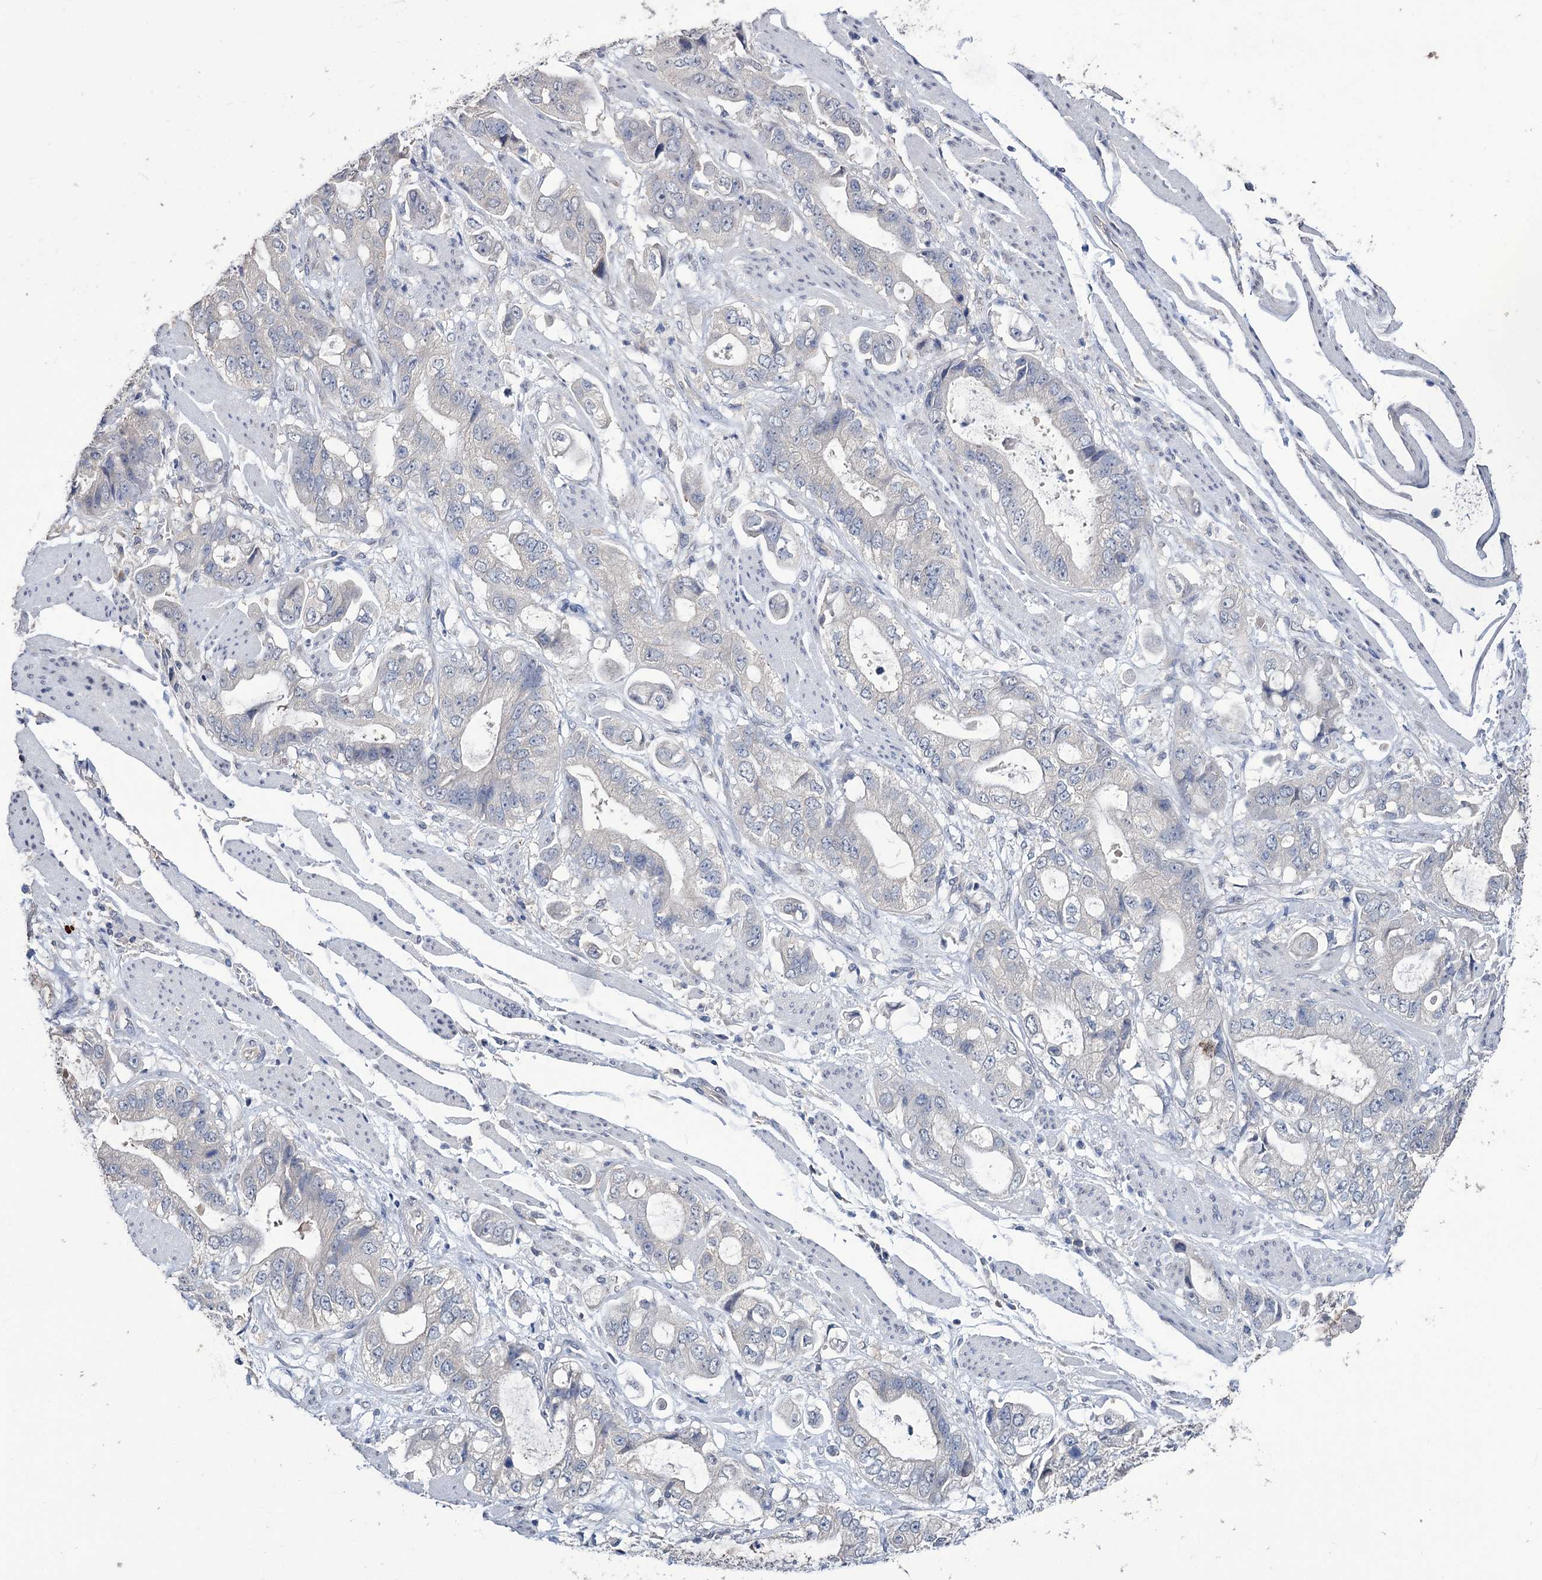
{"staining": {"intensity": "negative", "quantity": "none", "location": "none"}, "tissue": "stomach cancer", "cell_type": "Tumor cells", "image_type": "cancer", "snomed": [{"axis": "morphology", "description": "Adenocarcinoma, NOS"}, {"axis": "topography", "description": "Stomach"}], "caption": "Human stomach cancer stained for a protein using immunohistochemistry (IHC) demonstrates no positivity in tumor cells.", "gene": "EPB41L5", "patient": {"sex": "male", "age": 62}}